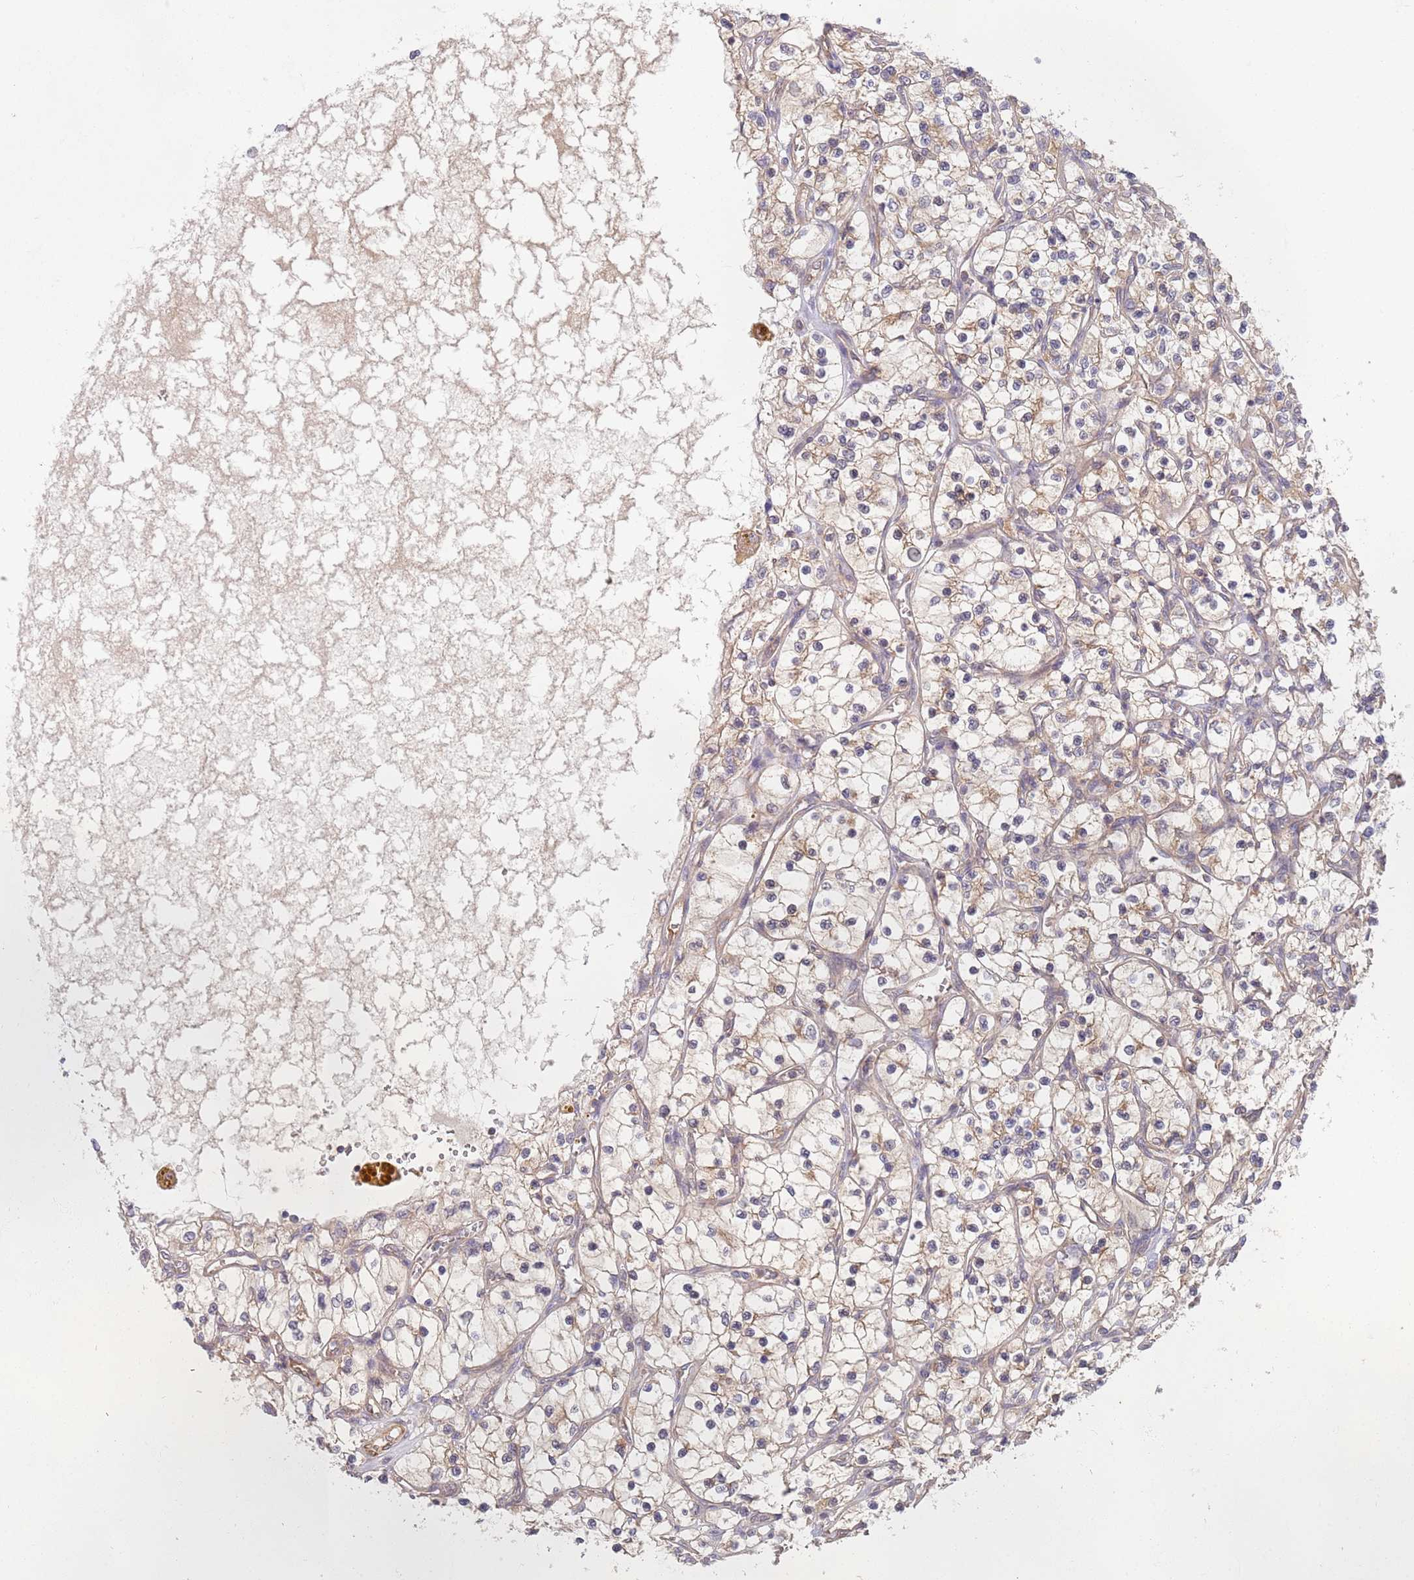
{"staining": {"intensity": "weak", "quantity": "25%-75%", "location": "cytoplasmic/membranous"}, "tissue": "renal cancer", "cell_type": "Tumor cells", "image_type": "cancer", "snomed": [{"axis": "morphology", "description": "Adenocarcinoma, NOS"}, {"axis": "topography", "description": "Kidney"}], "caption": "Protein staining demonstrates weak cytoplasmic/membranous expression in approximately 25%-75% of tumor cells in renal cancer. The staining is performed using DAB (3,3'-diaminobenzidine) brown chromogen to label protein expression. The nuclei are counter-stained blue using hematoxylin.", "gene": "GUK1", "patient": {"sex": "female", "age": 69}}